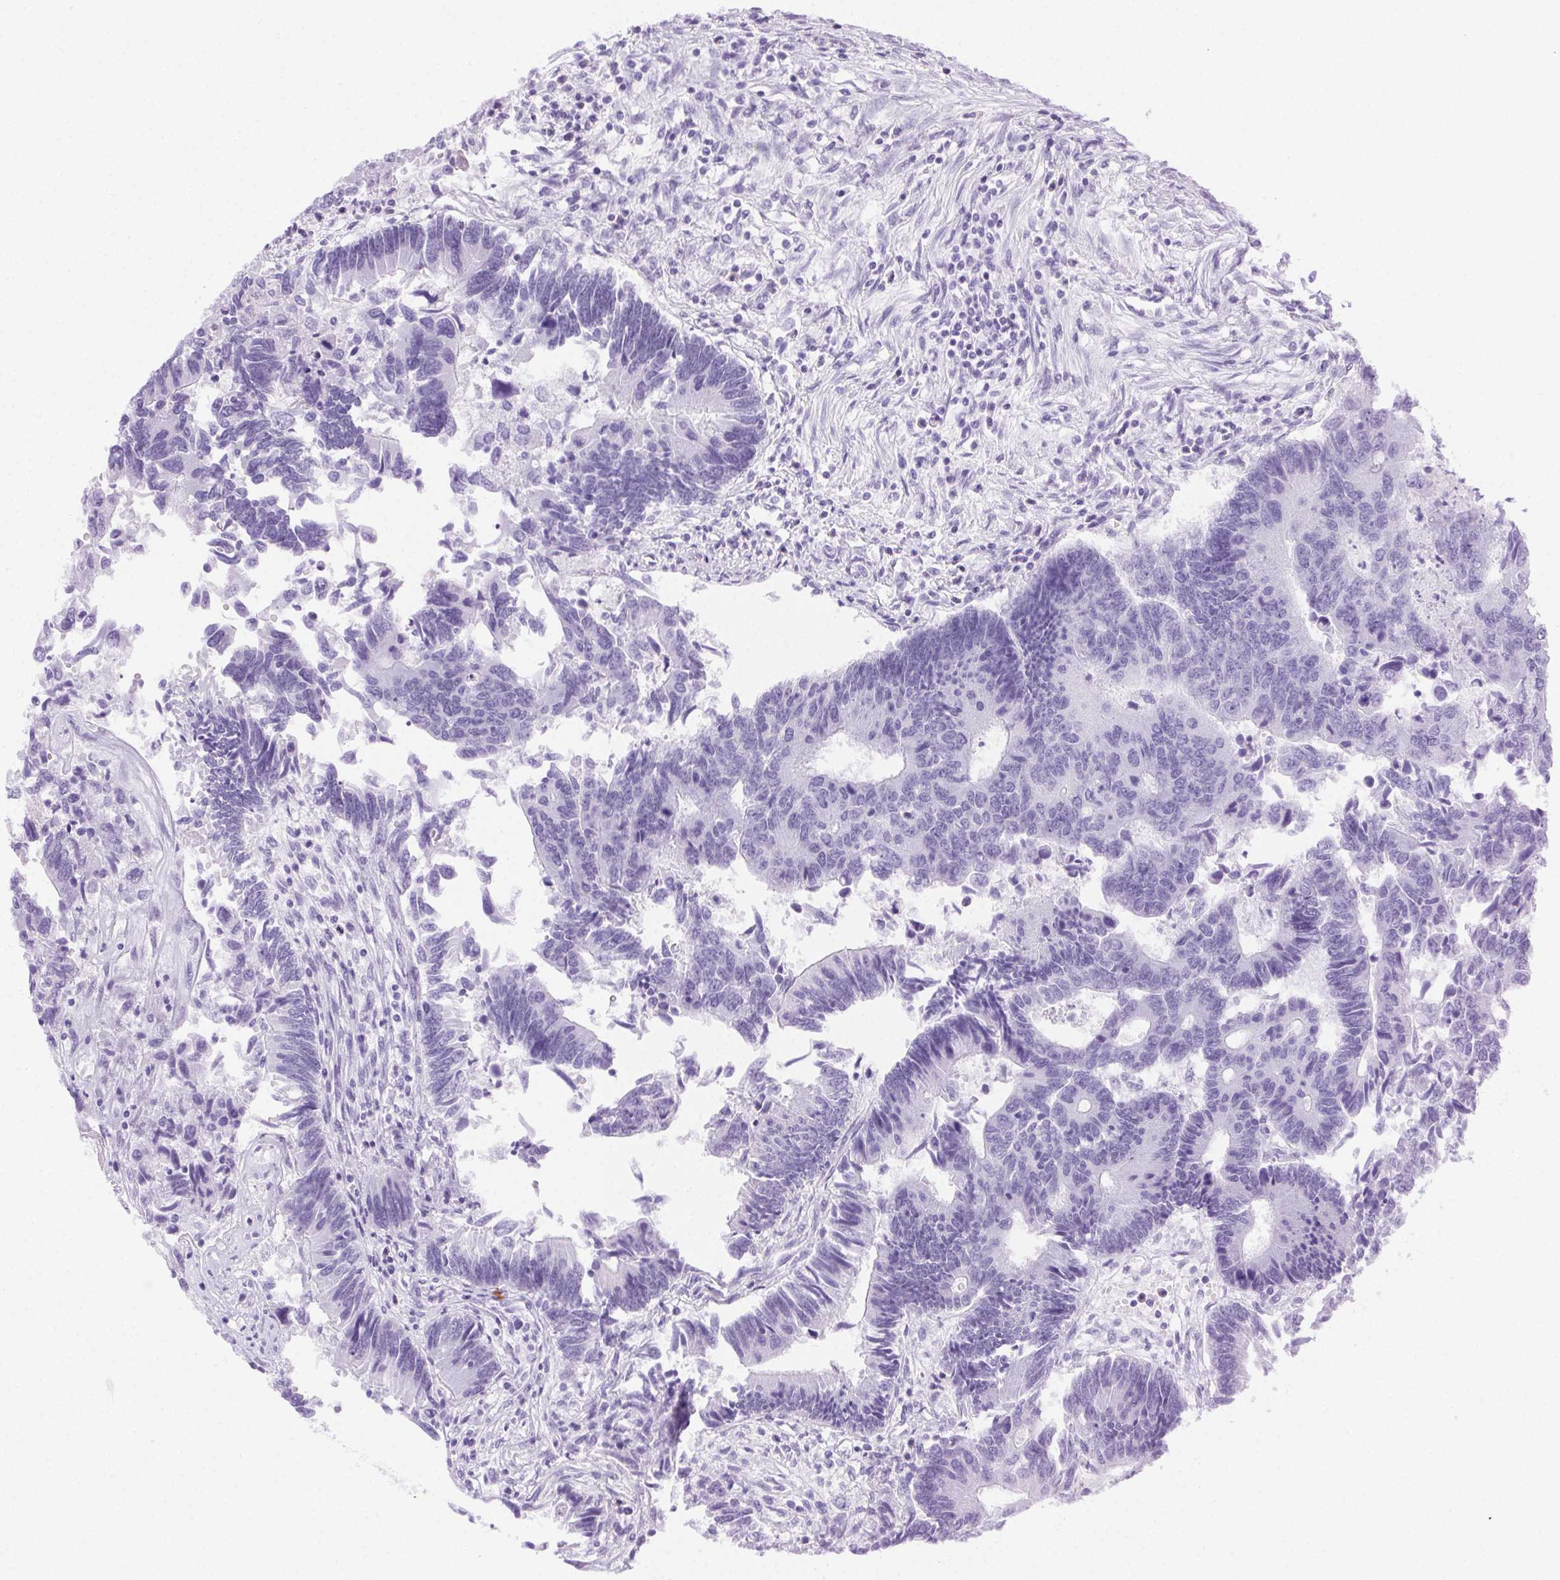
{"staining": {"intensity": "negative", "quantity": "none", "location": "none"}, "tissue": "colorectal cancer", "cell_type": "Tumor cells", "image_type": "cancer", "snomed": [{"axis": "morphology", "description": "Adenocarcinoma, NOS"}, {"axis": "topography", "description": "Colon"}], "caption": "Adenocarcinoma (colorectal) was stained to show a protein in brown. There is no significant expression in tumor cells.", "gene": "CLDN10", "patient": {"sex": "female", "age": 67}}